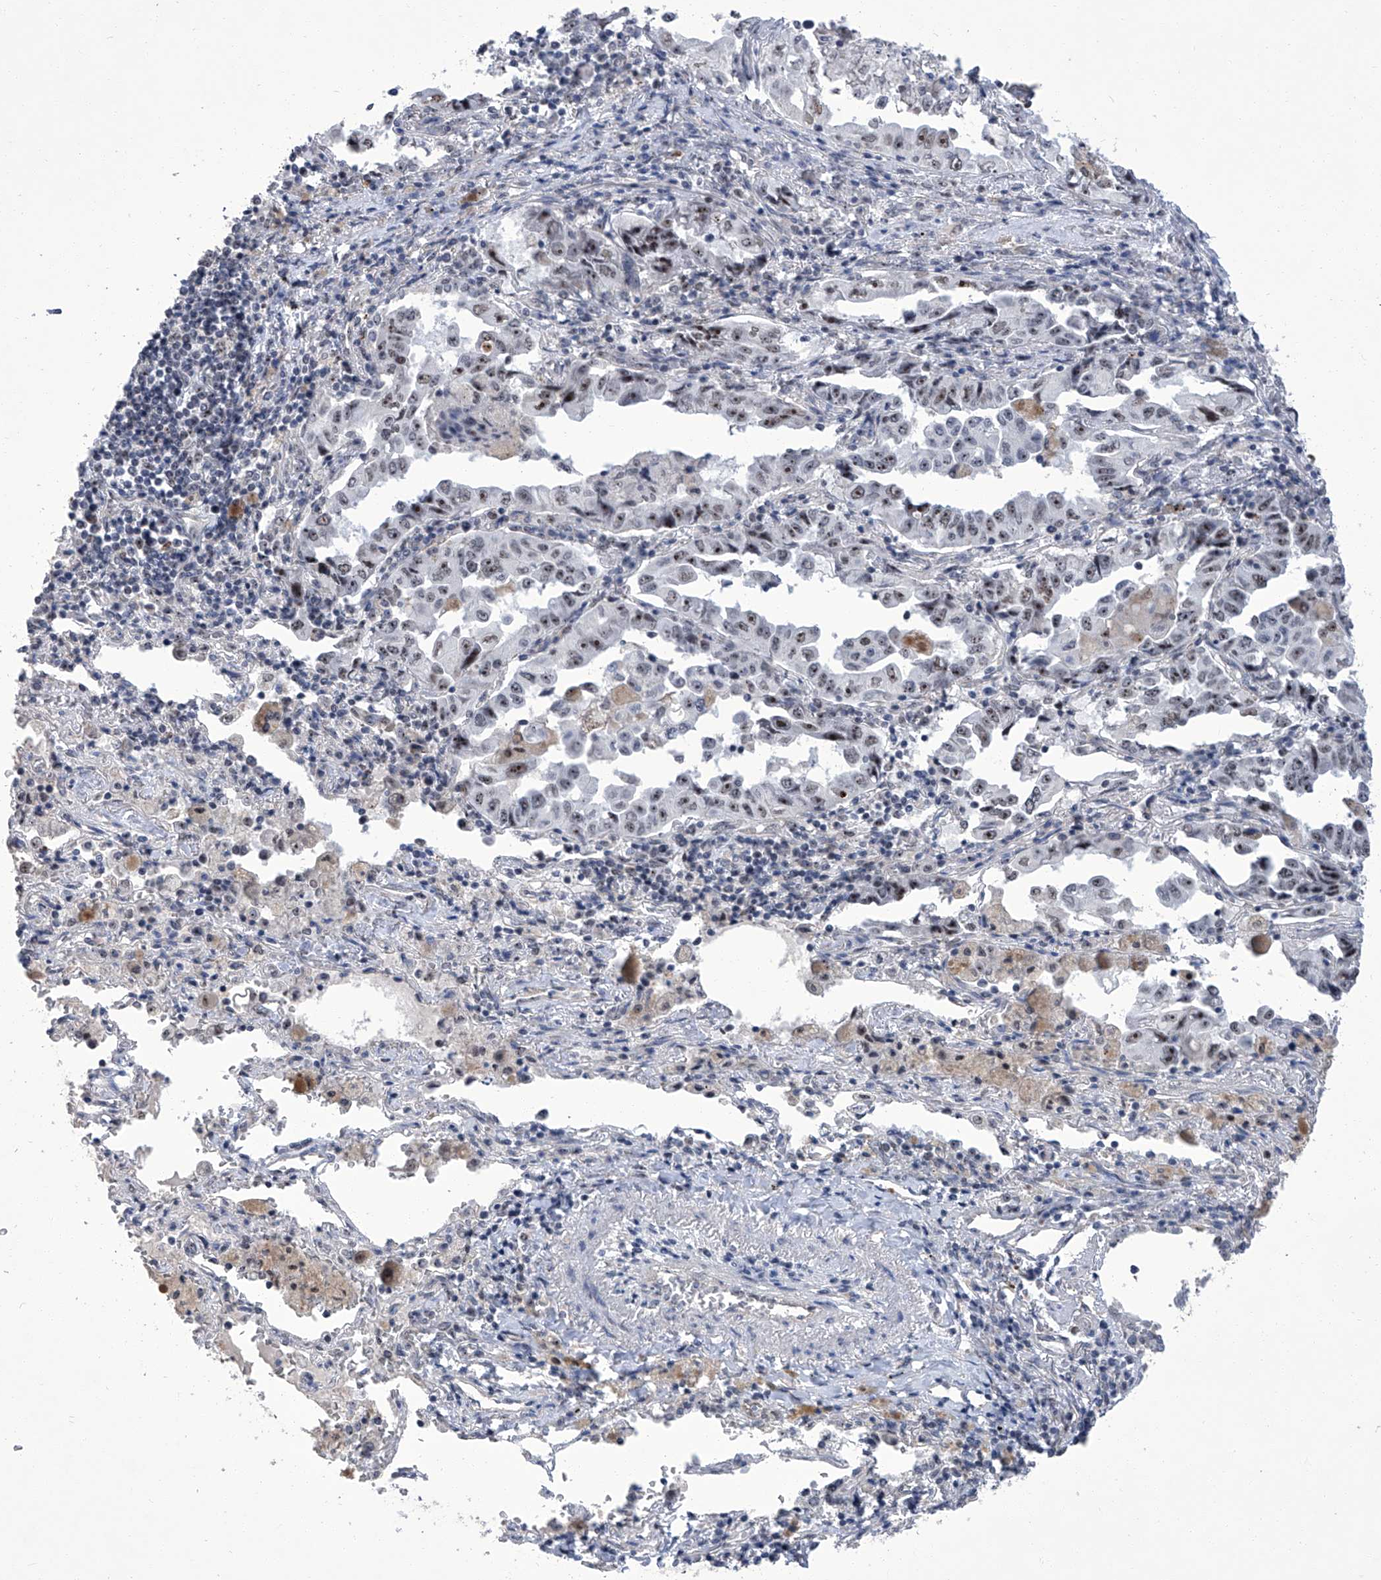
{"staining": {"intensity": "weak", "quantity": "<25%", "location": "nuclear"}, "tissue": "lung cancer", "cell_type": "Tumor cells", "image_type": "cancer", "snomed": [{"axis": "morphology", "description": "Adenocarcinoma, NOS"}, {"axis": "topography", "description": "Lung"}], "caption": "Tumor cells are negative for brown protein staining in lung cancer.", "gene": "CMTR1", "patient": {"sex": "female", "age": 51}}